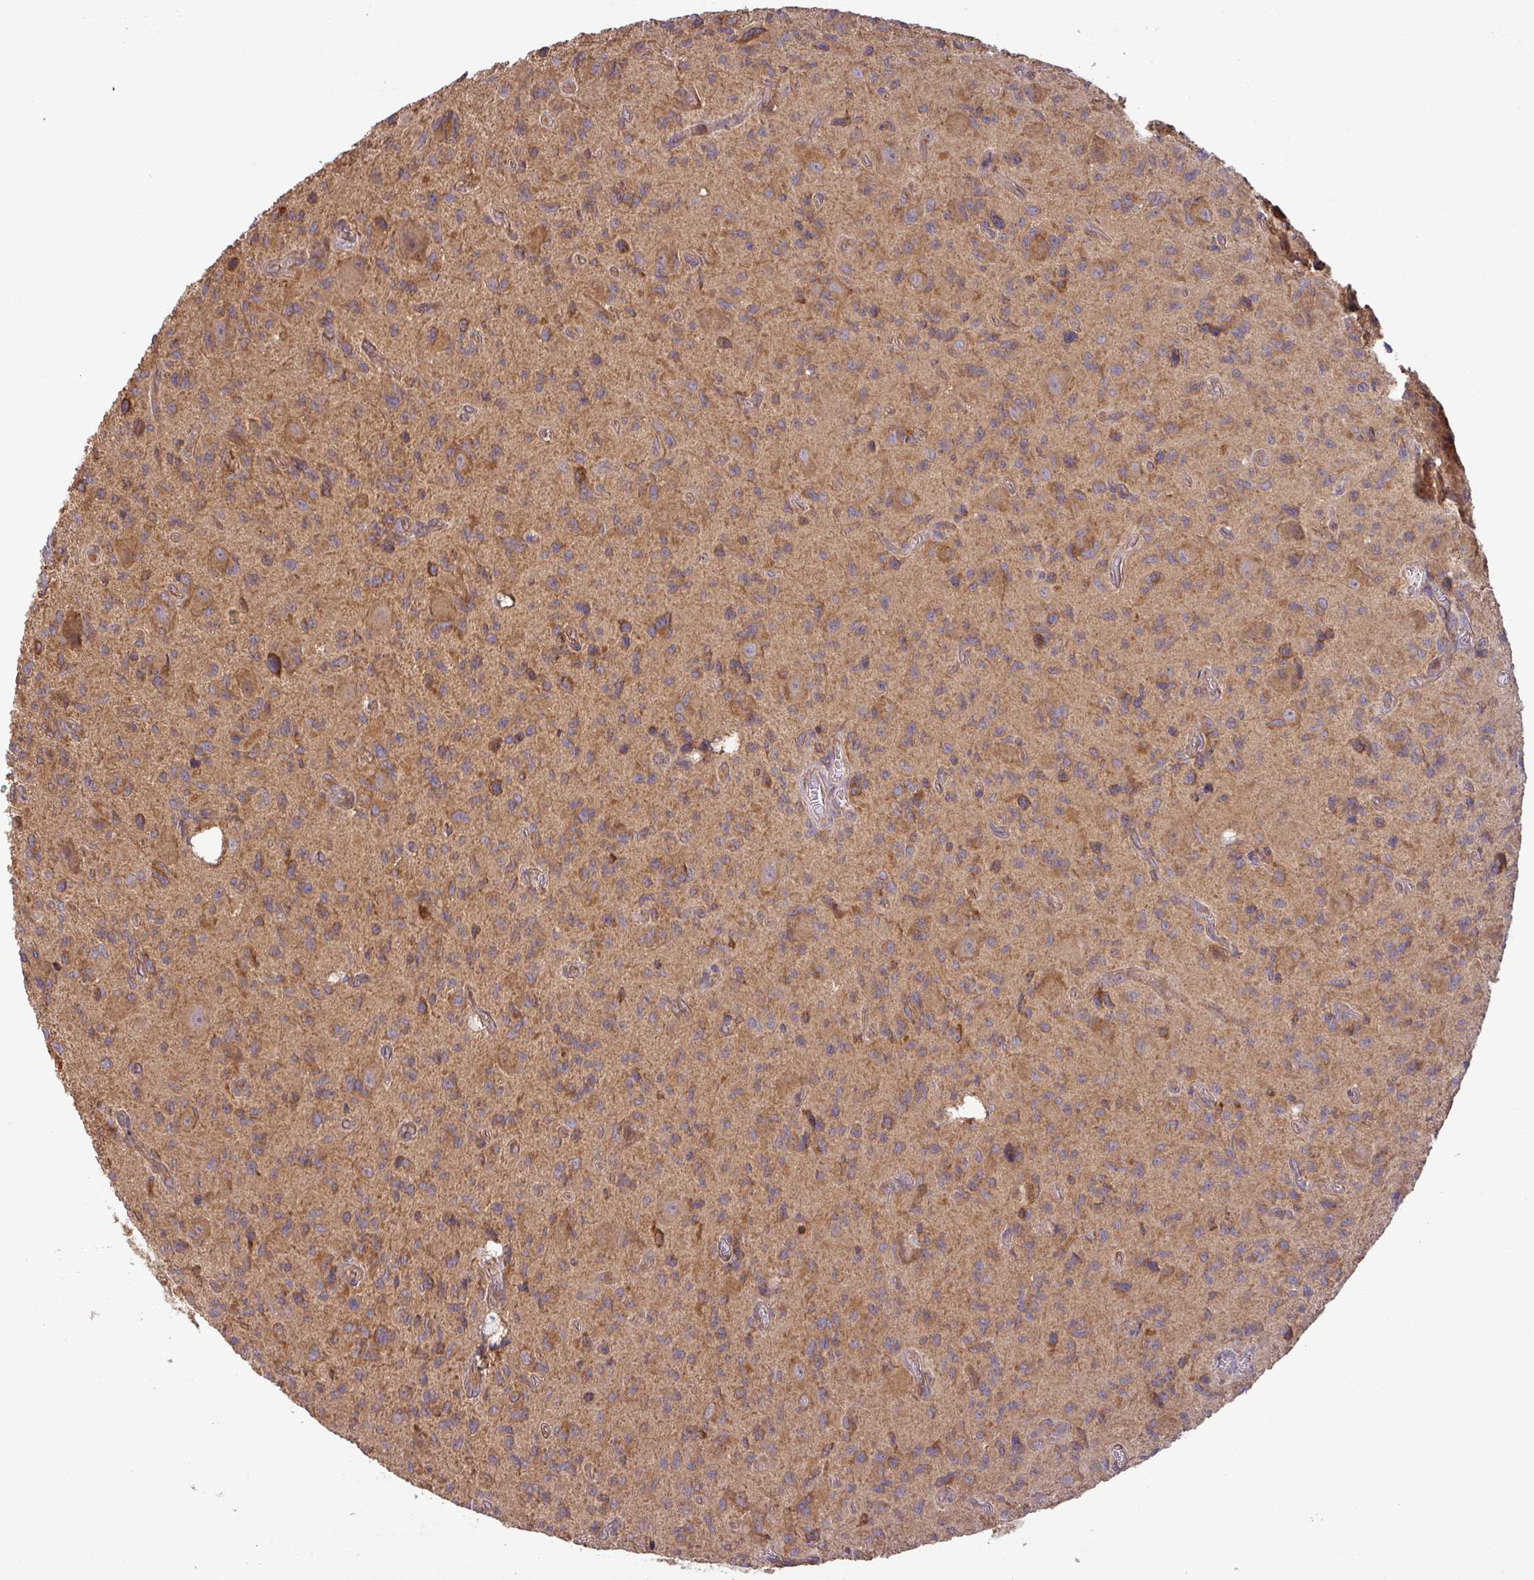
{"staining": {"intensity": "moderate", "quantity": "<25%", "location": "cytoplasmic/membranous"}, "tissue": "glioma", "cell_type": "Tumor cells", "image_type": "cancer", "snomed": [{"axis": "morphology", "description": "Glioma, malignant, High grade"}, {"axis": "topography", "description": "Brain"}], "caption": "Tumor cells display low levels of moderate cytoplasmic/membranous staining in approximately <25% of cells in human malignant high-grade glioma.", "gene": "GSPT1", "patient": {"sex": "male", "age": 76}}